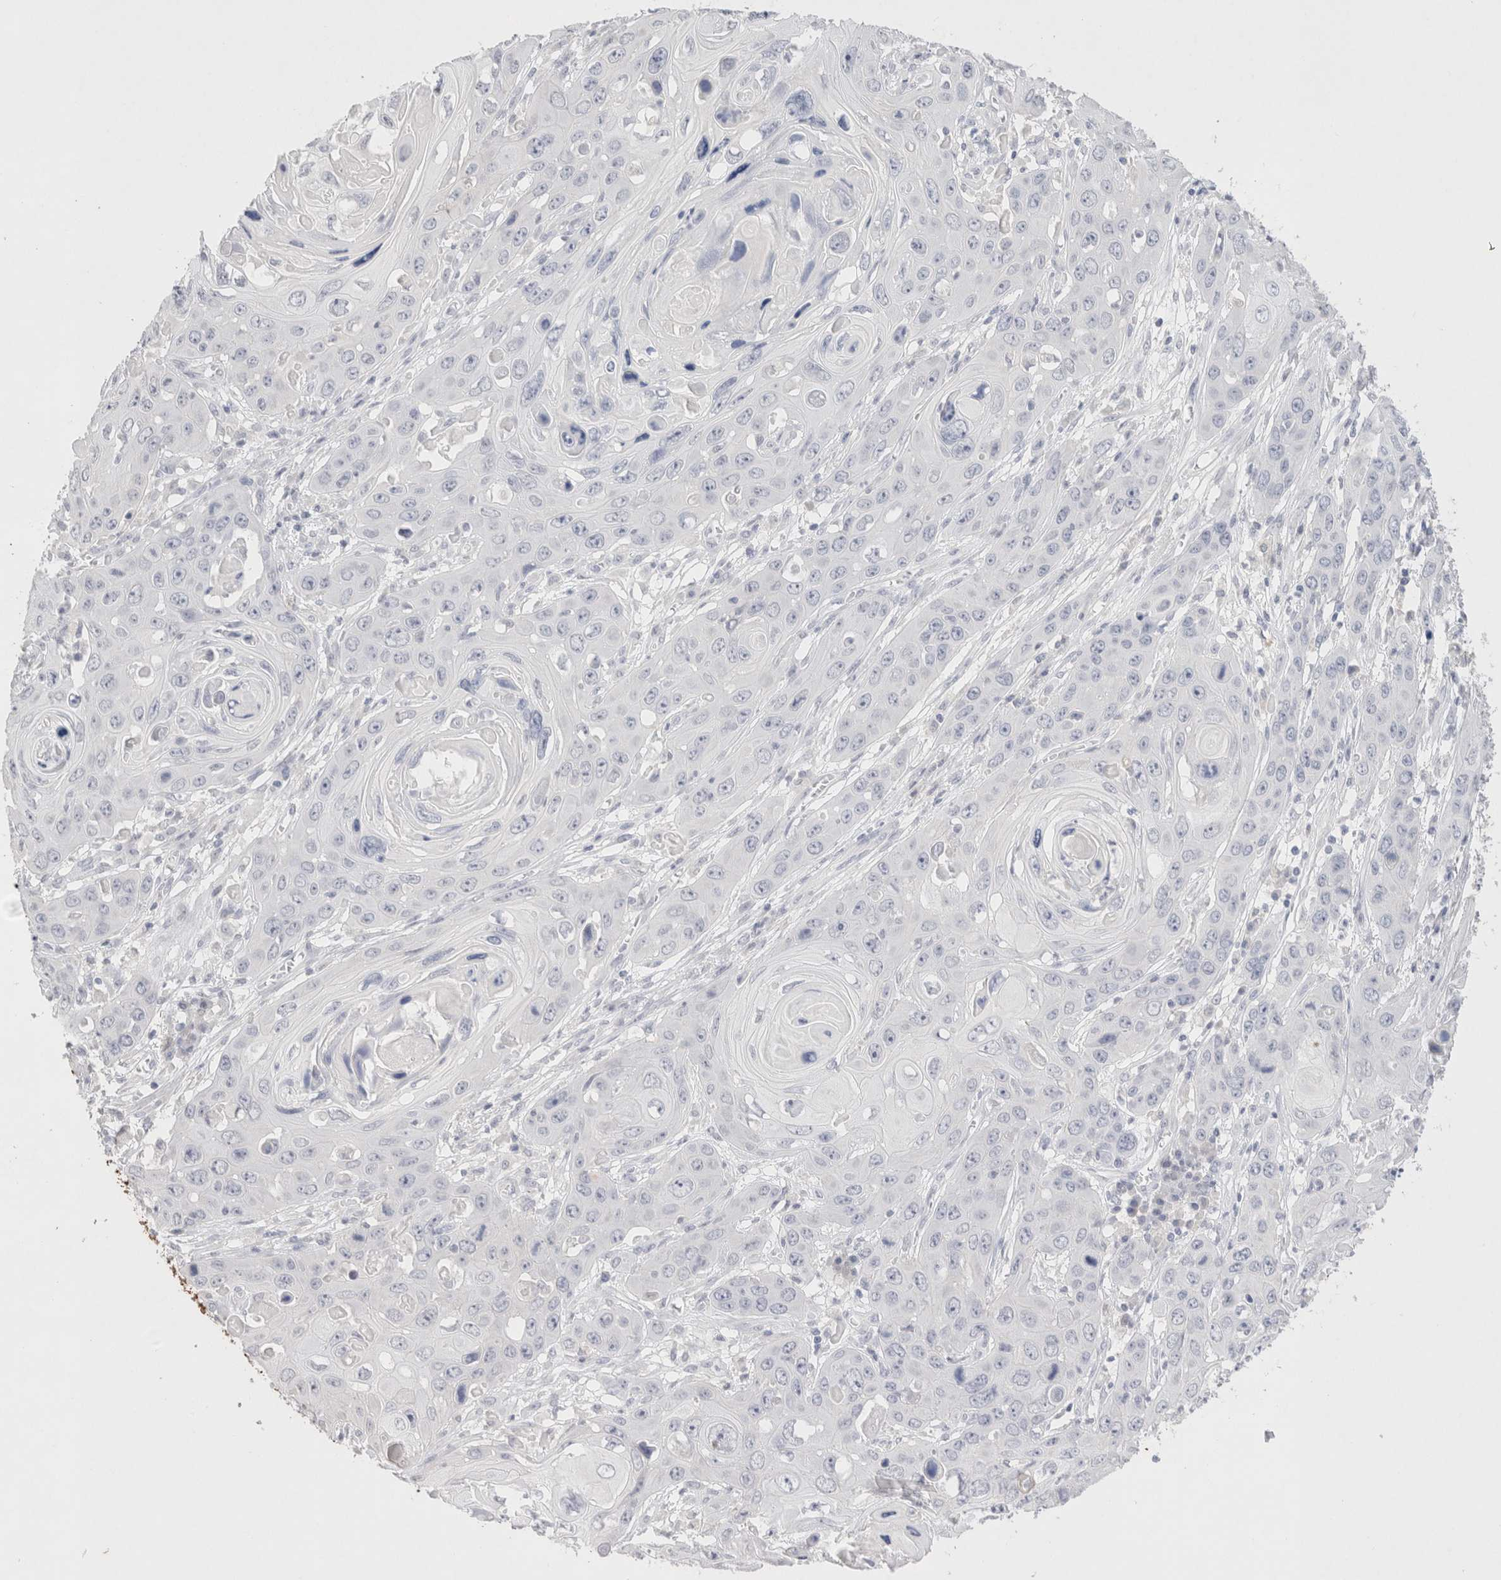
{"staining": {"intensity": "negative", "quantity": "none", "location": "none"}, "tissue": "skin cancer", "cell_type": "Tumor cells", "image_type": "cancer", "snomed": [{"axis": "morphology", "description": "Squamous cell carcinoma, NOS"}, {"axis": "topography", "description": "Skin"}], "caption": "Immunohistochemistry (IHC) photomicrograph of neoplastic tissue: skin squamous cell carcinoma stained with DAB shows no significant protein staining in tumor cells.", "gene": "EPCAM", "patient": {"sex": "male", "age": 55}}